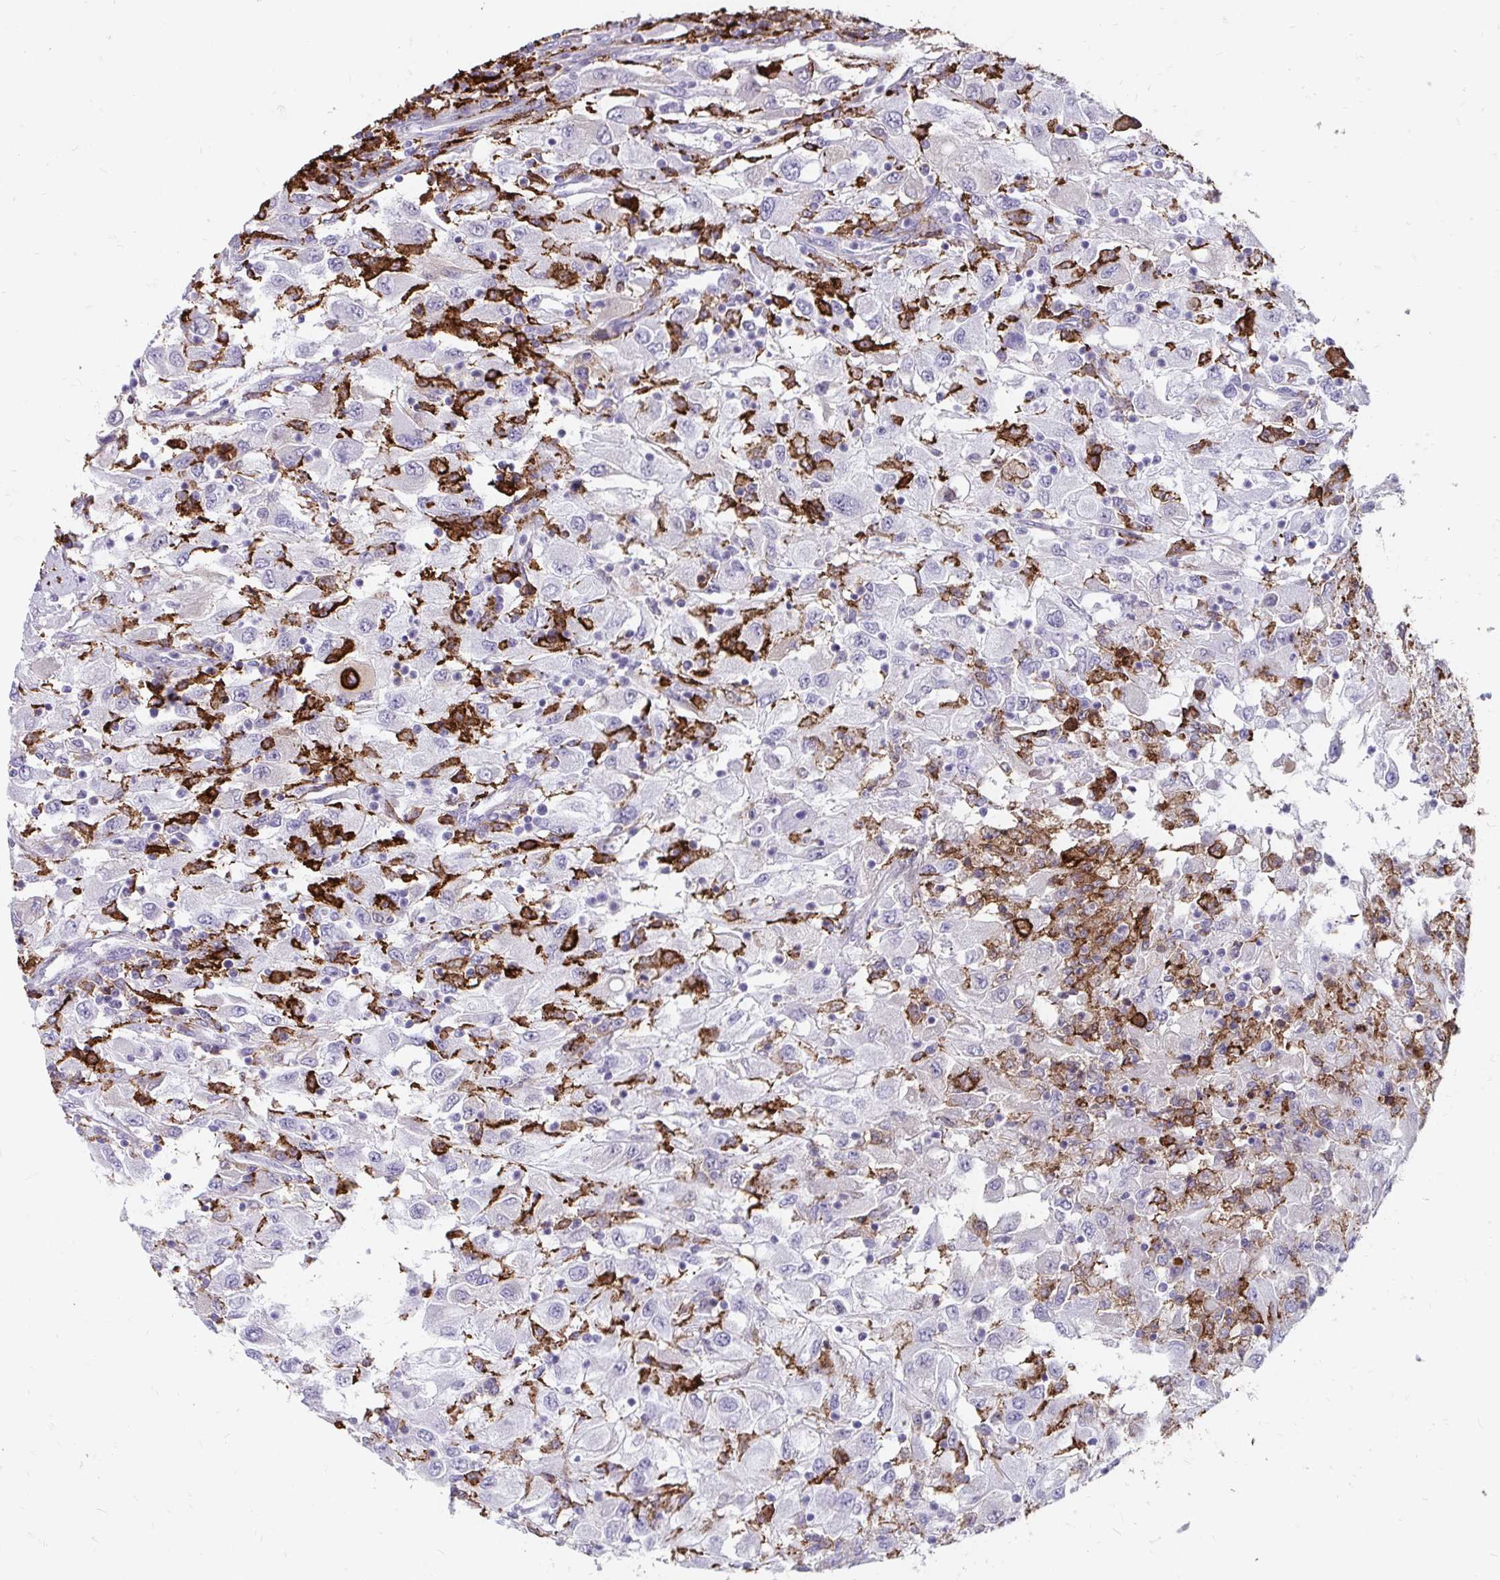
{"staining": {"intensity": "negative", "quantity": "none", "location": "none"}, "tissue": "renal cancer", "cell_type": "Tumor cells", "image_type": "cancer", "snomed": [{"axis": "morphology", "description": "Adenocarcinoma, NOS"}, {"axis": "topography", "description": "Kidney"}], "caption": "High power microscopy histopathology image of an IHC photomicrograph of renal cancer, revealing no significant staining in tumor cells.", "gene": "CD163", "patient": {"sex": "female", "age": 67}}